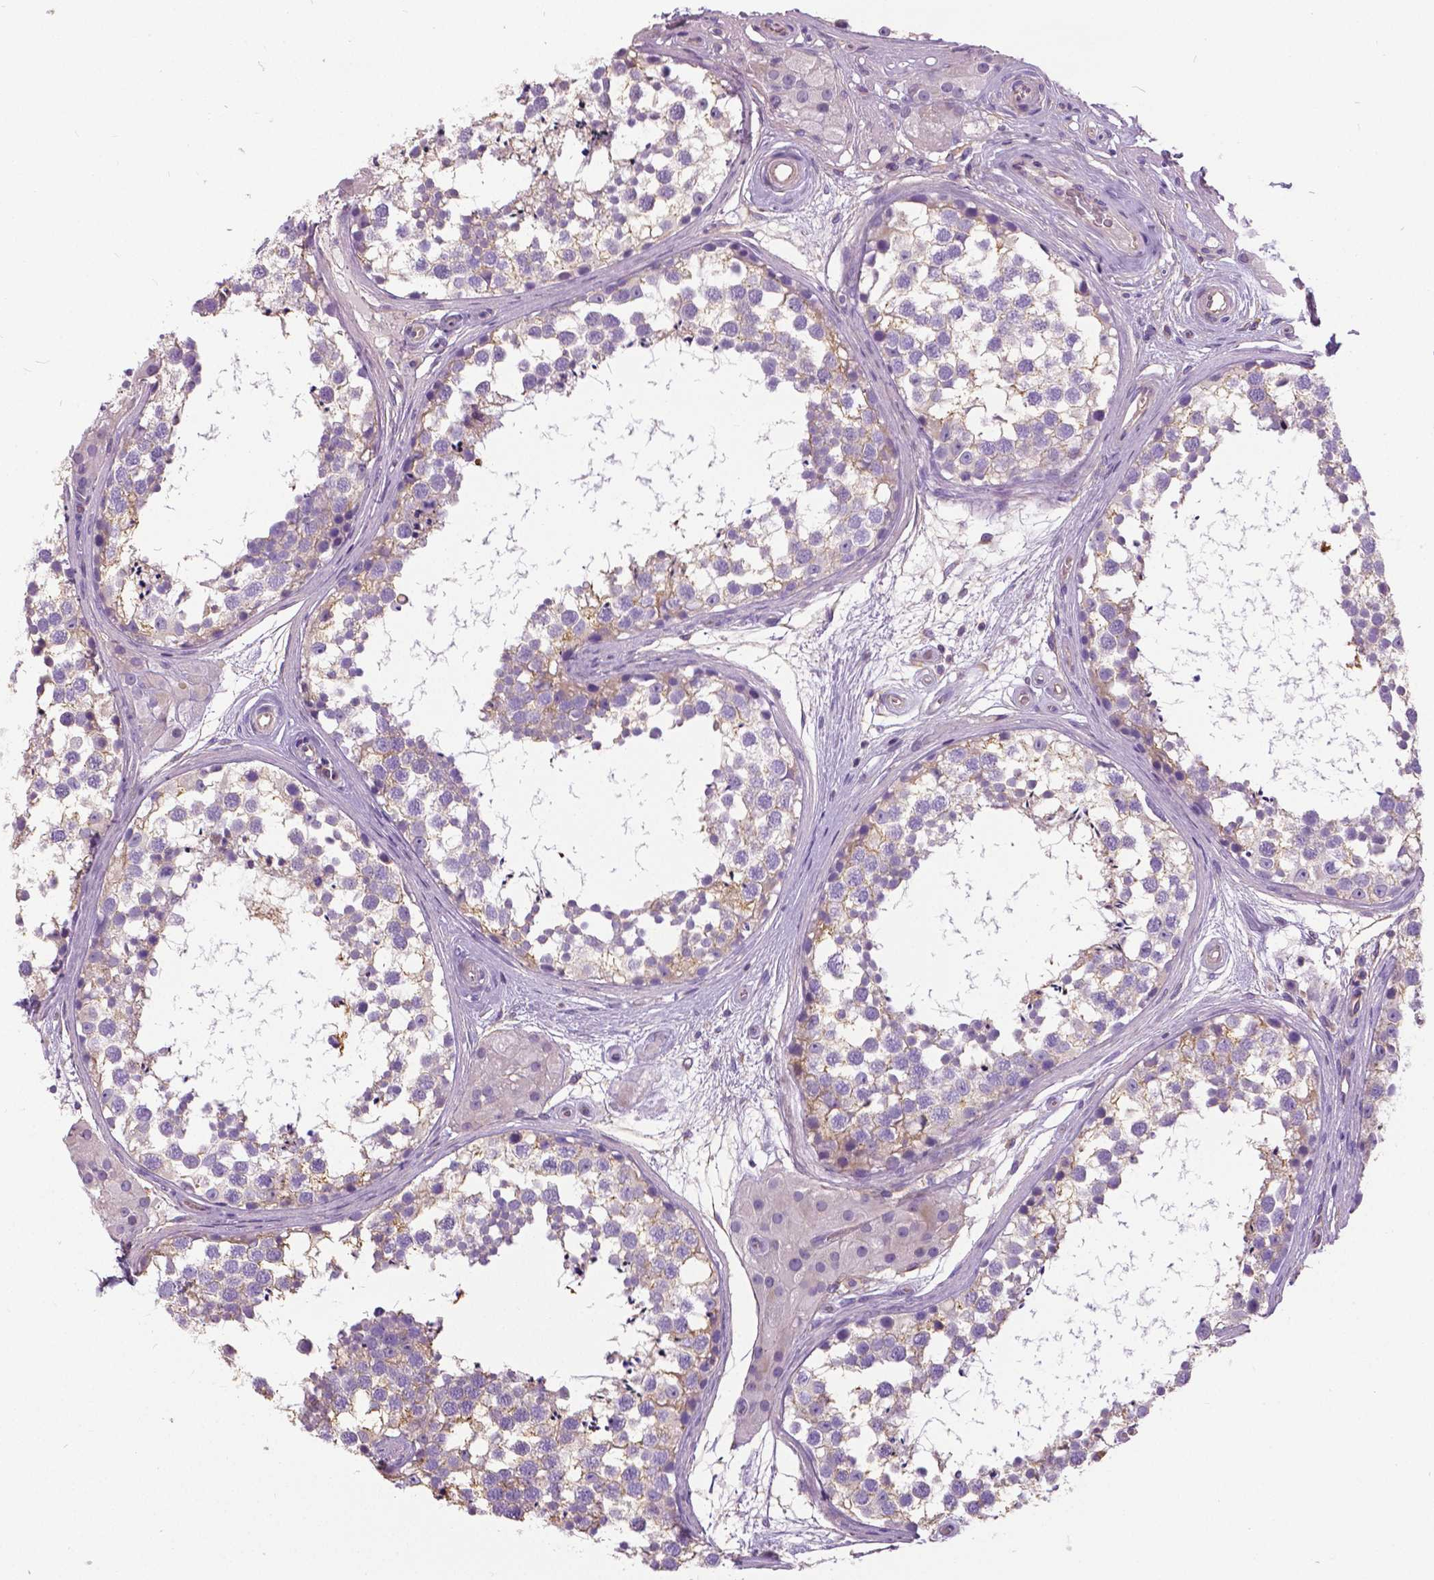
{"staining": {"intensity": "weak", "quantity": "<25%", "location": "cytoplasmic/membranous"}, "tissue": "testis", "cell_type": "Cells in seminiferous ducts", "image_type": "normal", "snomed": [{"axis": "morphology", "description": "Normal tissue, NOS"}, {"axis": "morphology", "description": "Seminoma, NOS"}, {"axis": "topography", "description": "Testis"}], "caption": "DAB immunohistochemical staining of normal human testis shows no significant expression in cells in seminiferous ducts. (DAB immunohistochemistry visualized using brightfield microscopy, high magnification).", "gene": "ANXA13", "patient": {"sex": "male", "age": 65}}